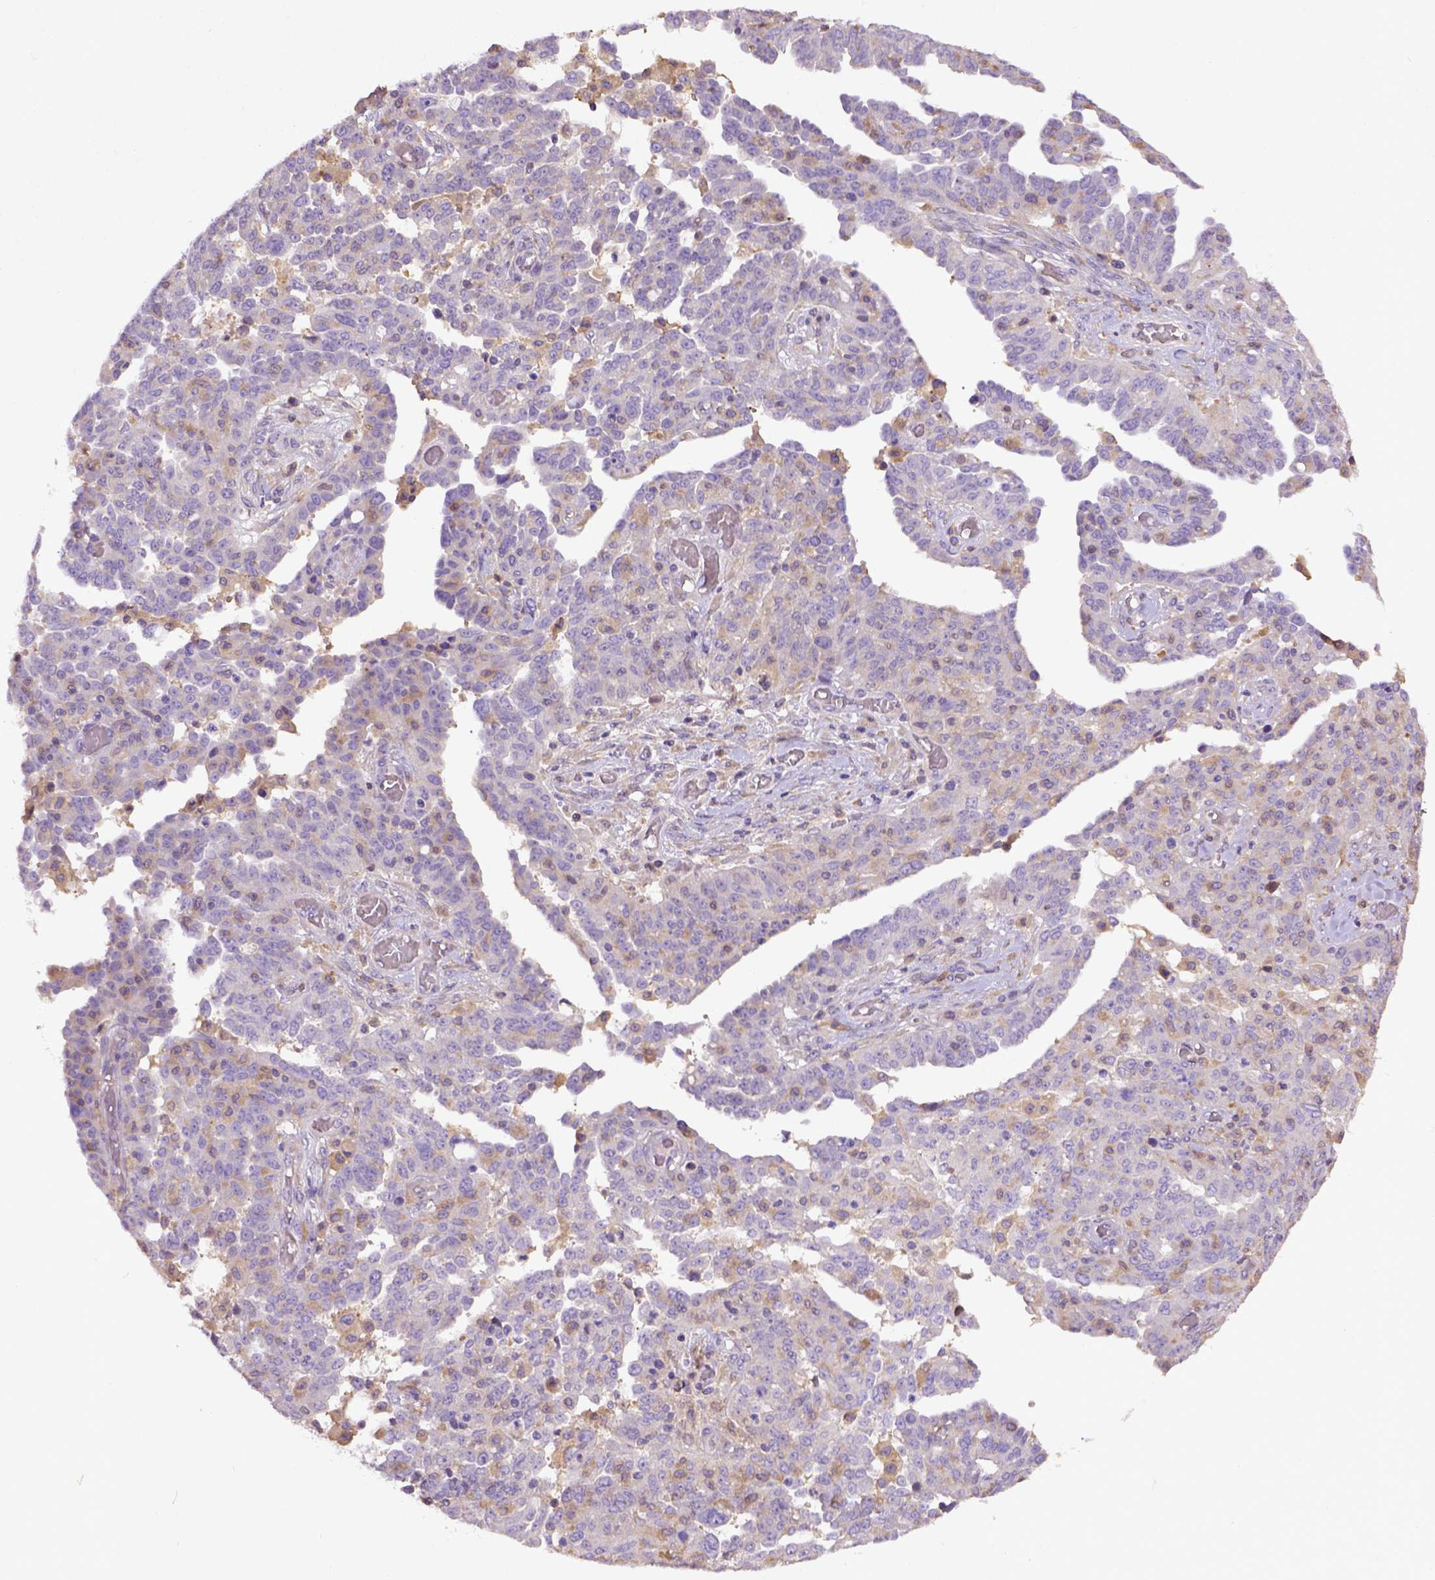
{"staining": {"intensity": "weak", "quantity": "25%-75%", "location": "cytoplasmic/membranous"}, "tissue": "ovarian cancer", "cell_type": "Tumor cells", "image_type": "cancer", "snomed": [{"axis": "morphology", "description": "Cystadenocarcinoma, serous, NOS"}, {"axis": "topography", "description": "Ovary"}], "caption": "Protein staining by IHC shows weak cytoplasmic/membranous staining in about 25%-75% of tumor cells in ovarian serous cystadenocarcinoma.", "gene": "DEPDC1B", "patient": {"sex": "female", "age": 67}}